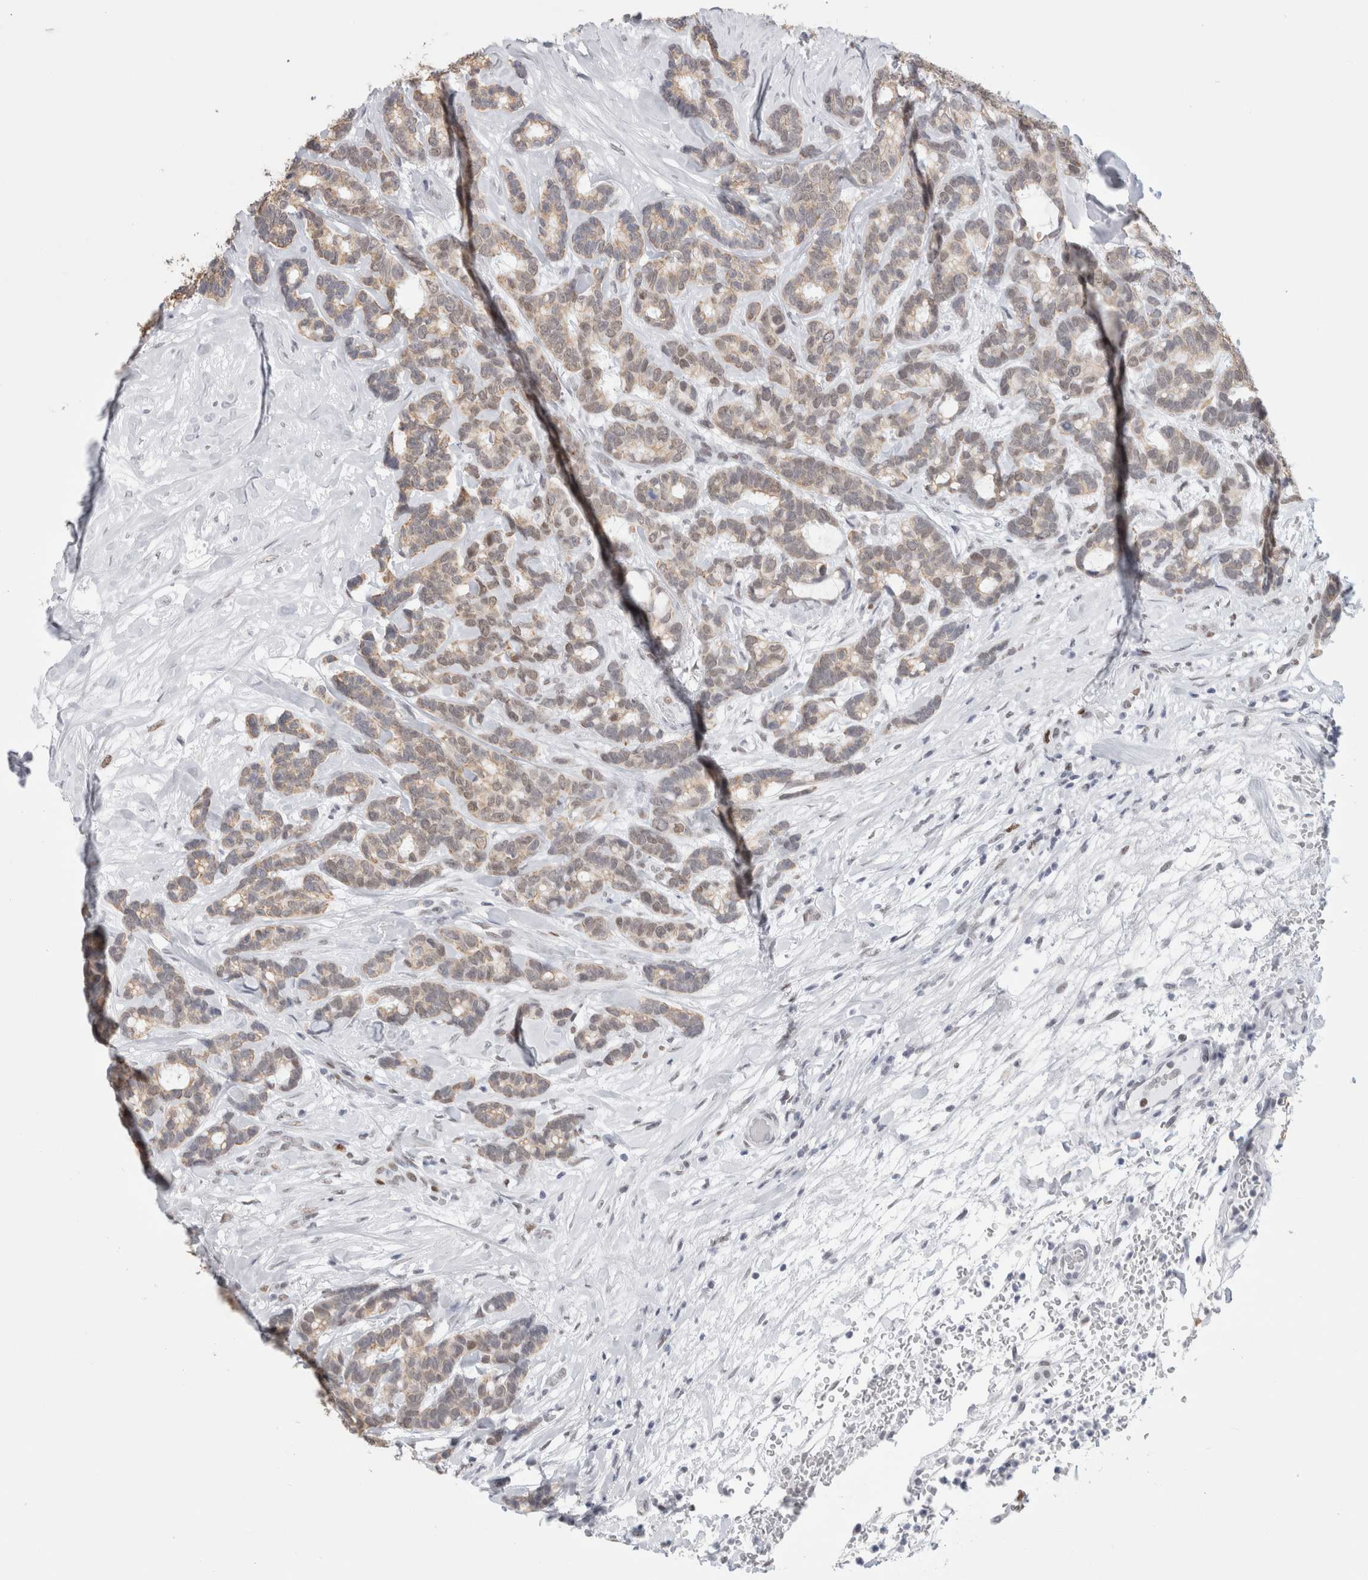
{"staining": {"intensity": "weak", "quantity": ">75%", "location": "cytoplasmic/membranous"}, "tissue": "breast cancer", "cell_type": "Tumor cells", "image_type": "cancer", "snomed": [{"axis": "morphology", "description": "Duct carcinoma"}, {"axis": "topography", "description": "Breast"}], "caption": "High-power microscopy captured an immunohistochemistry histopathology image of breast cancer (infiltrating ductal carcinoma), revealing weak cytoplasmic/membranous expression in approximately >75% of tumor cells.", "gene": "SMARCC1", "patient": {"sex": "female", "age": 87}}